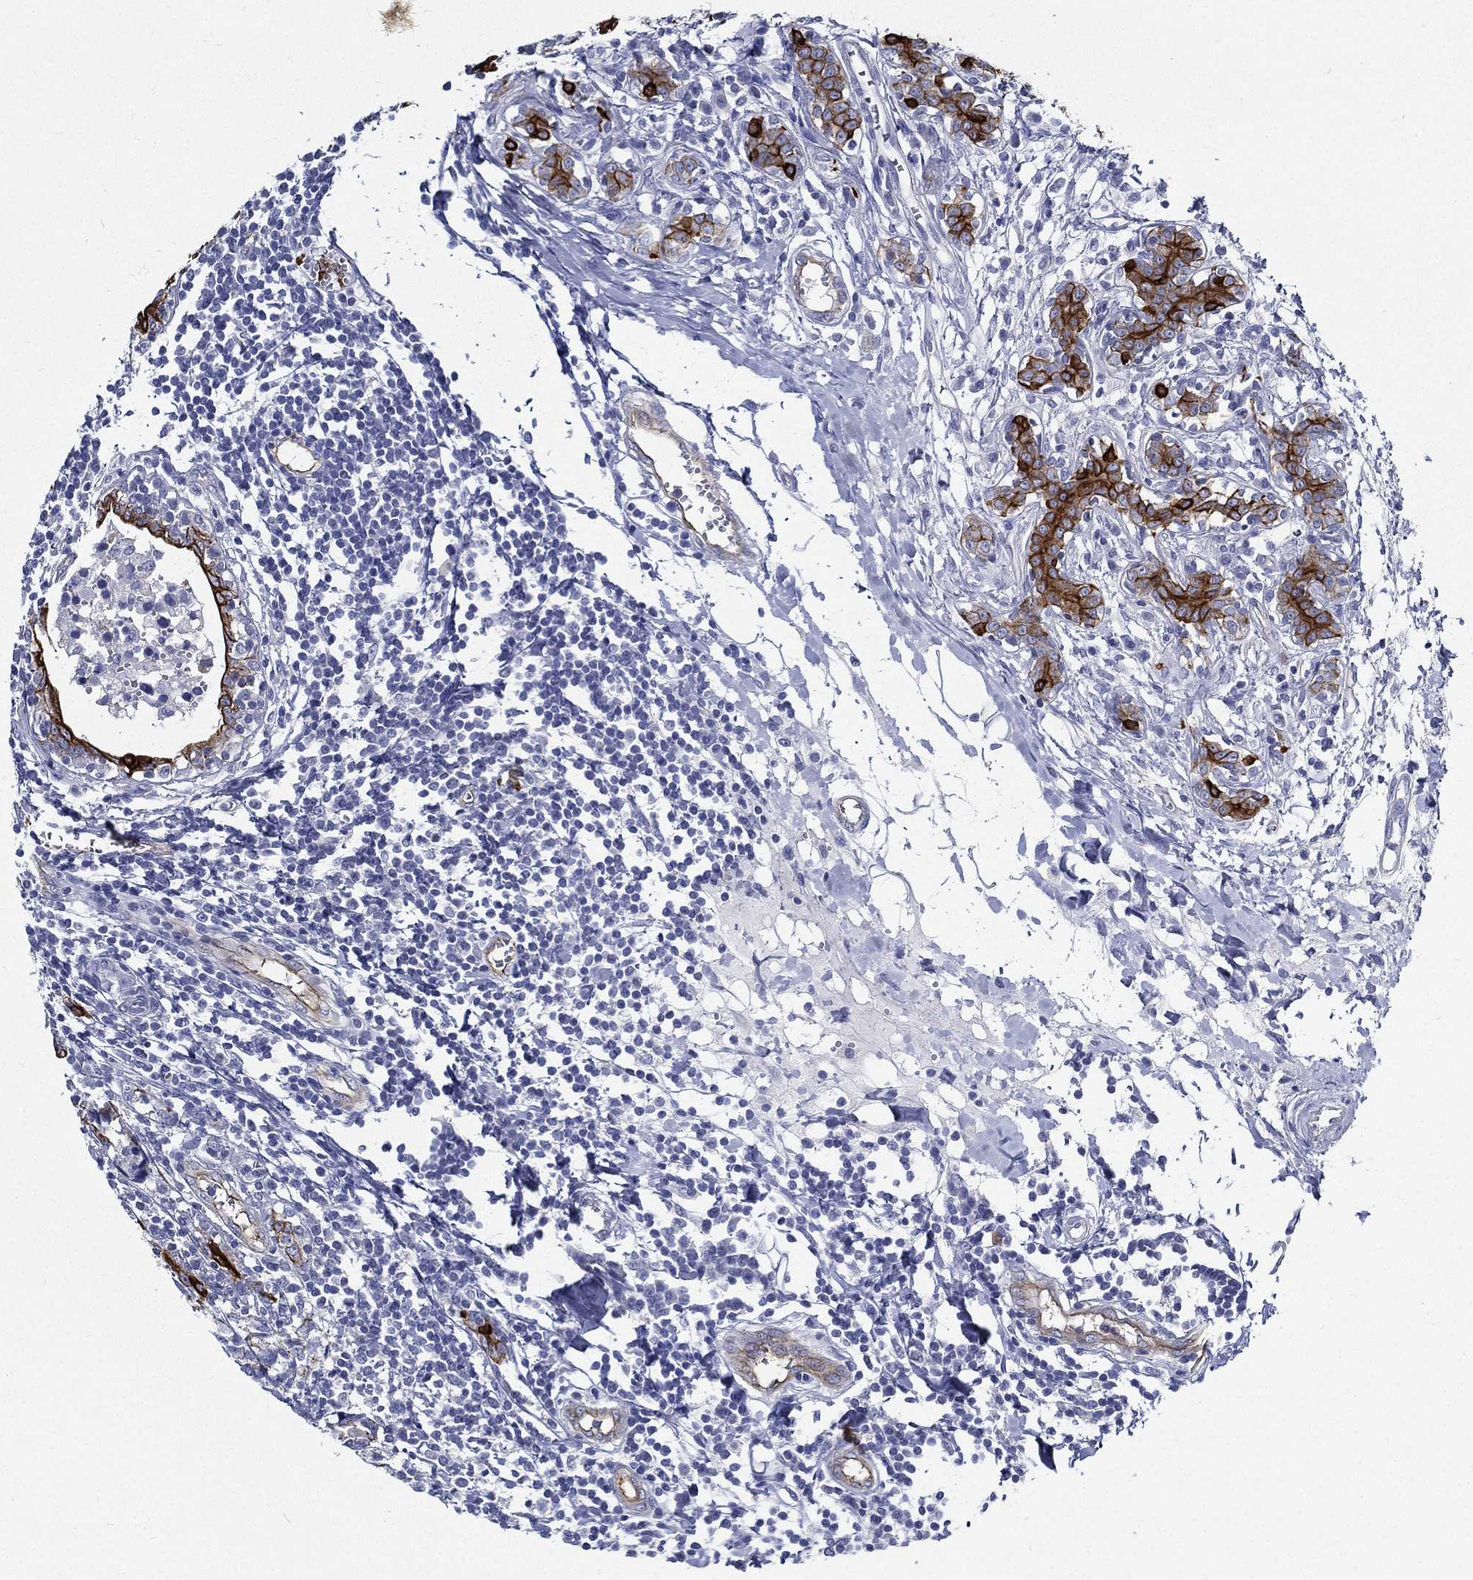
{"staining": {"intensity": "strong", "quantity": "<25%", "location": "cytoplasmic/membranous"}, "tissue": "breast cancer", "cell_type": "Tumor cells", "image_type": "cancer", "snomed": [{"axis": "morphology", "description": "Duct carcinoma"}, {"axis": "topography", "description": "Breast"}], "caption": "Strong cytoplasmic/membranous expression is identified in about <25% of tumor cells in intraductal carcinoma (breast).", "gene": "NEDD9", "patient": {"sex": "female", "age": 30}}